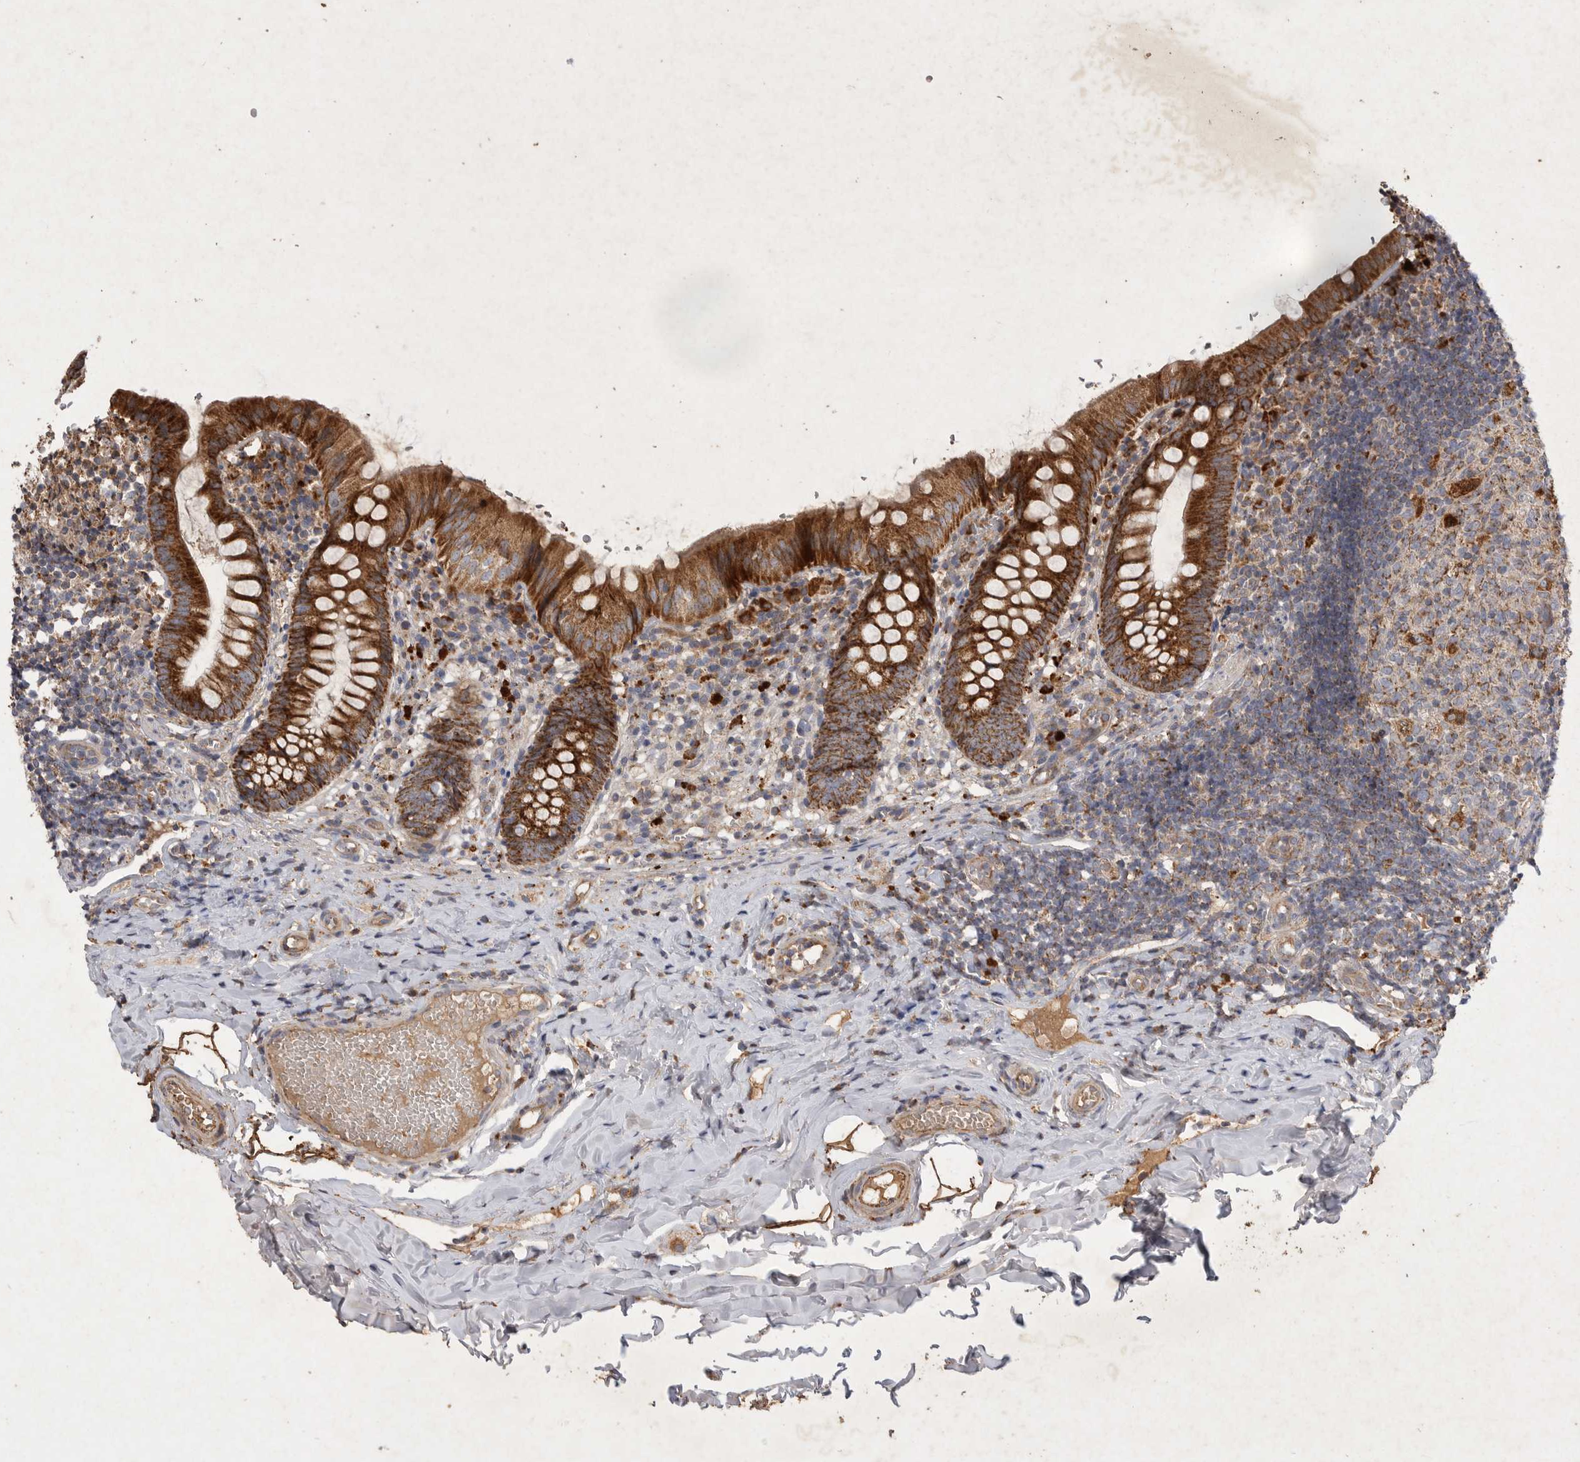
{"staining": {"intensity": "strong", "quantity": ">75%", "location": "cytoplasmic/membranous"}, "tissue": "appendix", "cell_type": "Glandular cells", "image_type": "normal", "snomed": [{"axis": "morphology", "description": "Normal tissue, NOS"}, {"axis": "topography", "description": "Appendix"}], "caption": "IHC image of normal appendix stained for a protein (brown), which exhibits high levels of strong cytoplasmic/membranous expression in approximately >75% of glandular cells.", "gene": "MRPL41", "patient": {"sex": "male", "age": 8}}